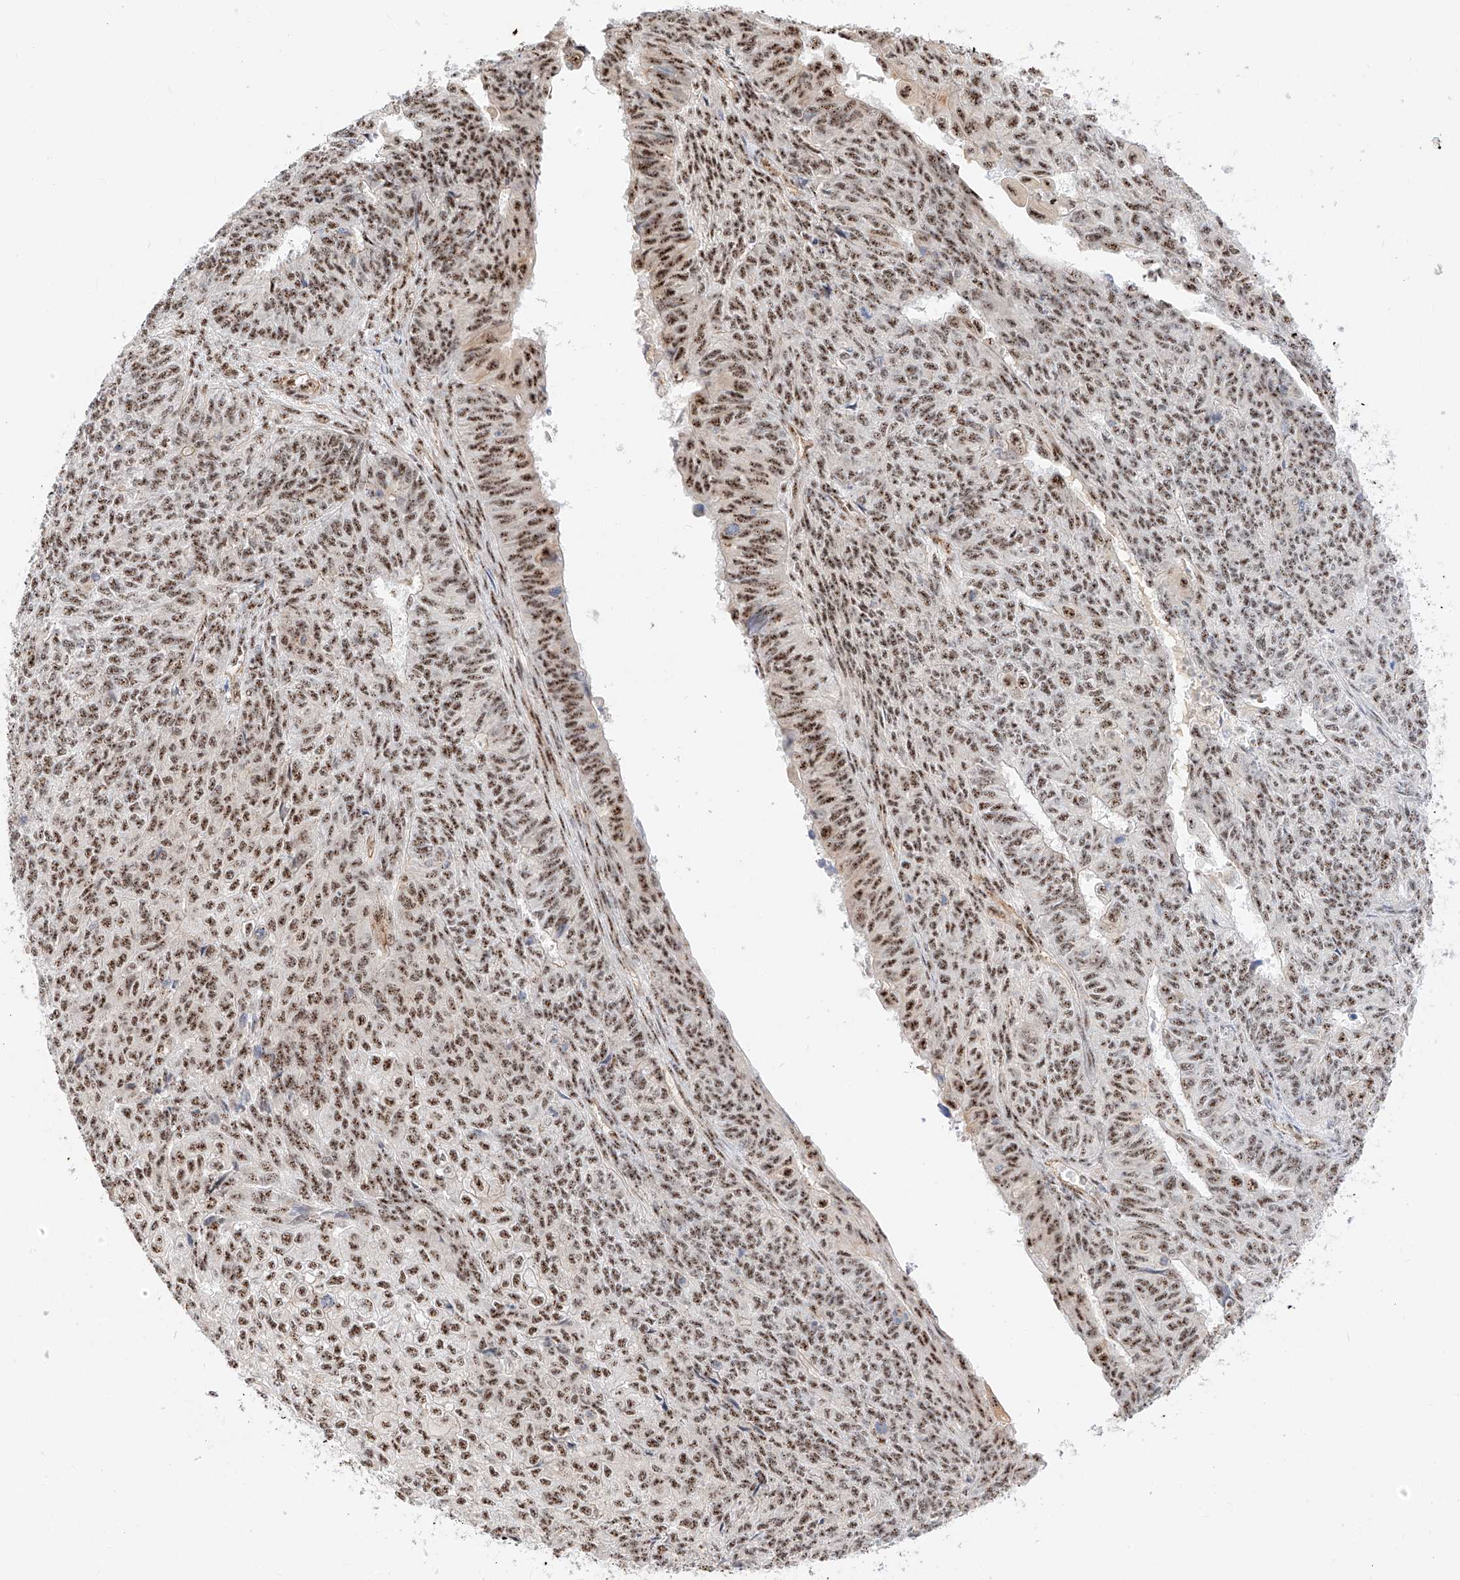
{"staining": {"intensity": "moderate", "quantity": ">75%", "location": "nuclear"}, "tissue": "endometrial cancer", "cell_type": "Tumor cells", "image_type": "cancer", "snomed": [{"axis": "morphology", "description": "Adenocarcinoma, NOS"}, {"axis": "topography", "description": "Endometrium"}], "caption": "Protein analysis of endometrial cancer (adenocarcinoma) tissue demonstrates moderate nuclear staining in approximately >75% of tumor cells.", "gene": "ATXN7L2", "patient": {"sex": "female", "age": 32}}